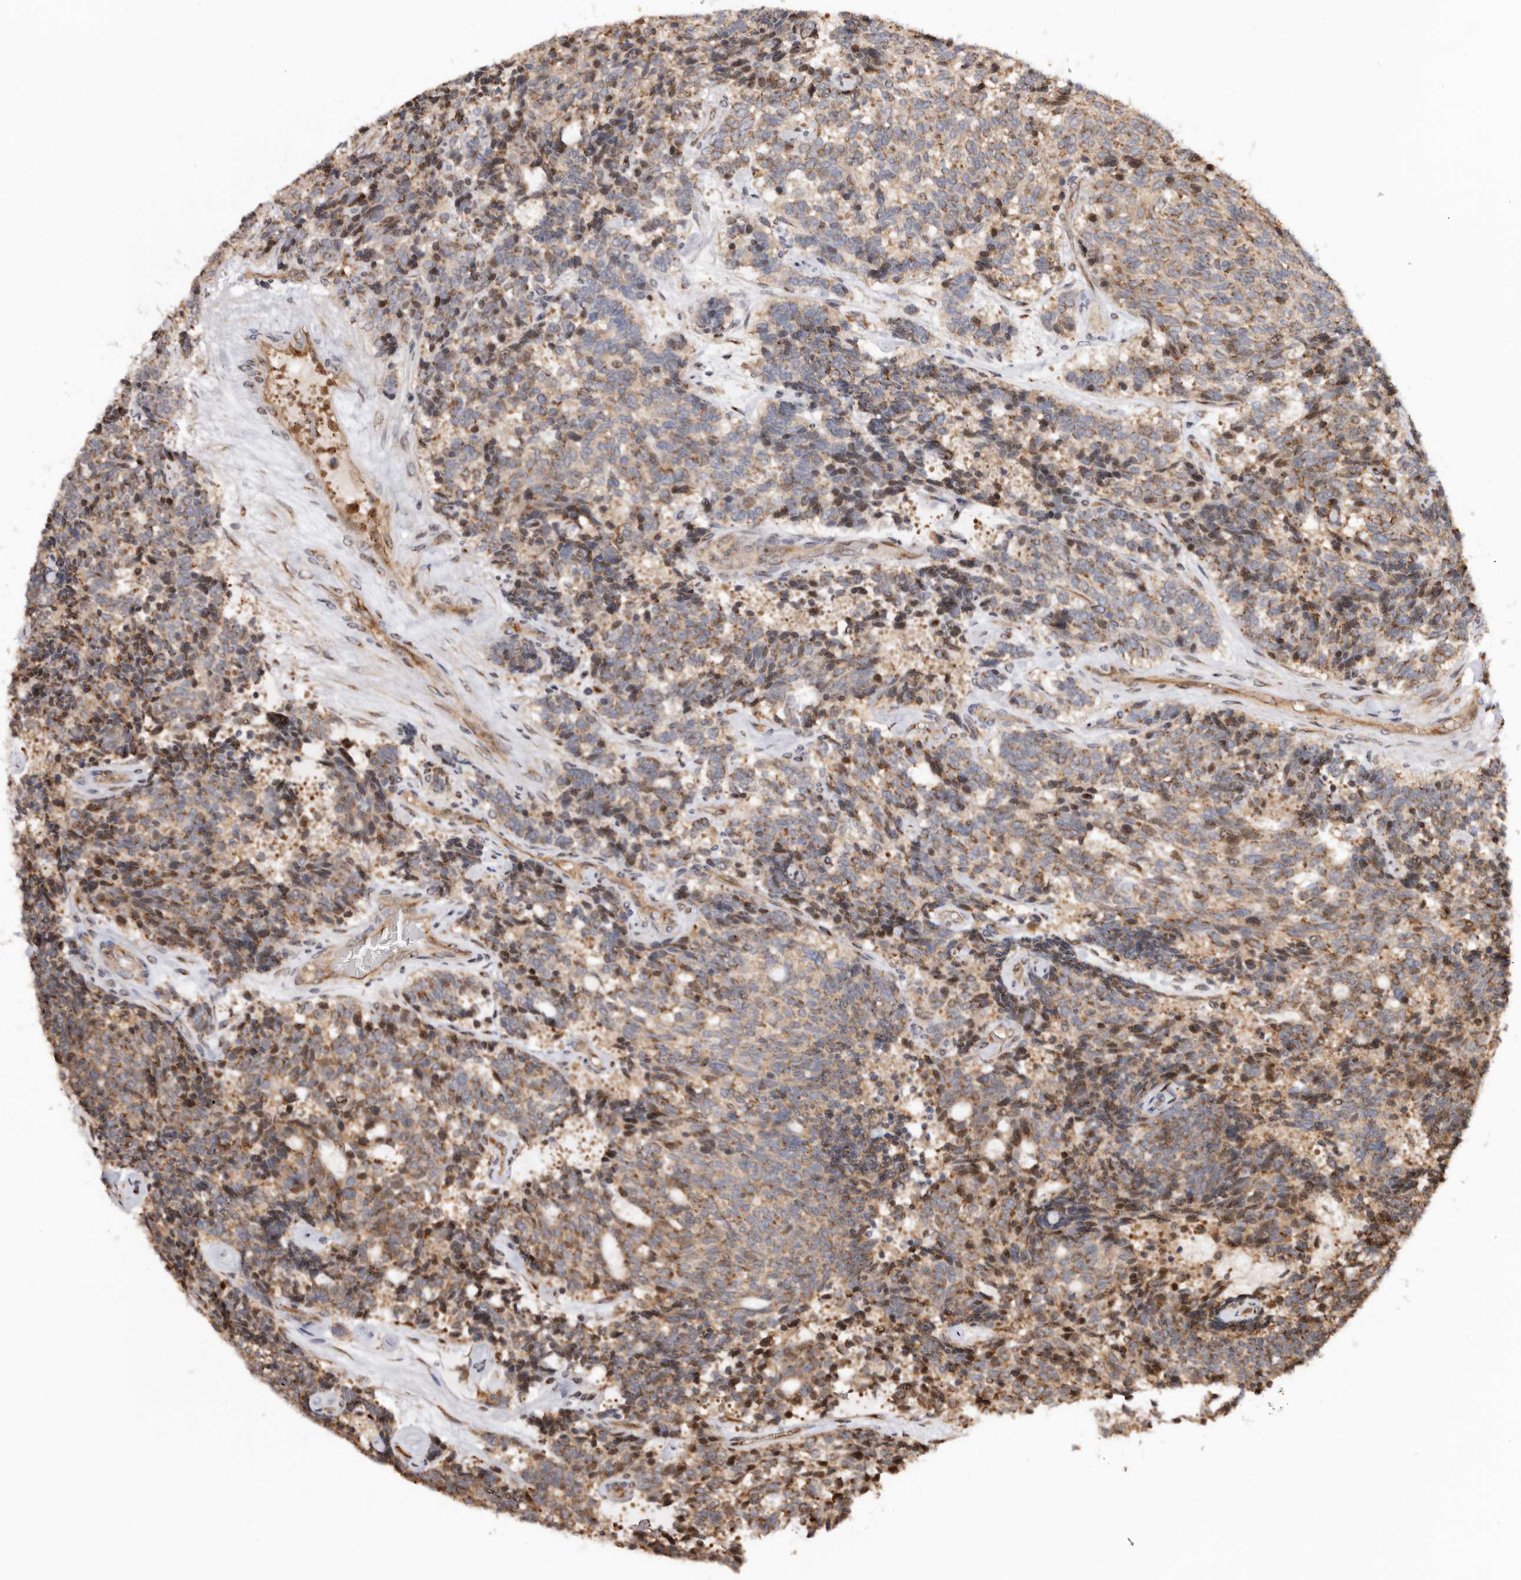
{"staining": {"intensity": "moderate", "quantity": ">75%", "location": "cytoplasmic/membranous,nuclear"}, "tissue": "carcinoid", "cell_type": "Tumor cells", "image_type": "cancer", "snomed": [{"axis": "morphology", "description": "Carcinoid, malignant, NOS"}, {"axis": "topography", "description": "Pancreas"}], "caption": "Approximately >75% of tumor cells in carcinoid (malignant) demonstrate moderate cytoplasmic/membranous and nuclear protein expression as visualized by brown immunohistochemical staining.", "gene": "GPR27", "patient": {"sex": "female", "age": 54}}